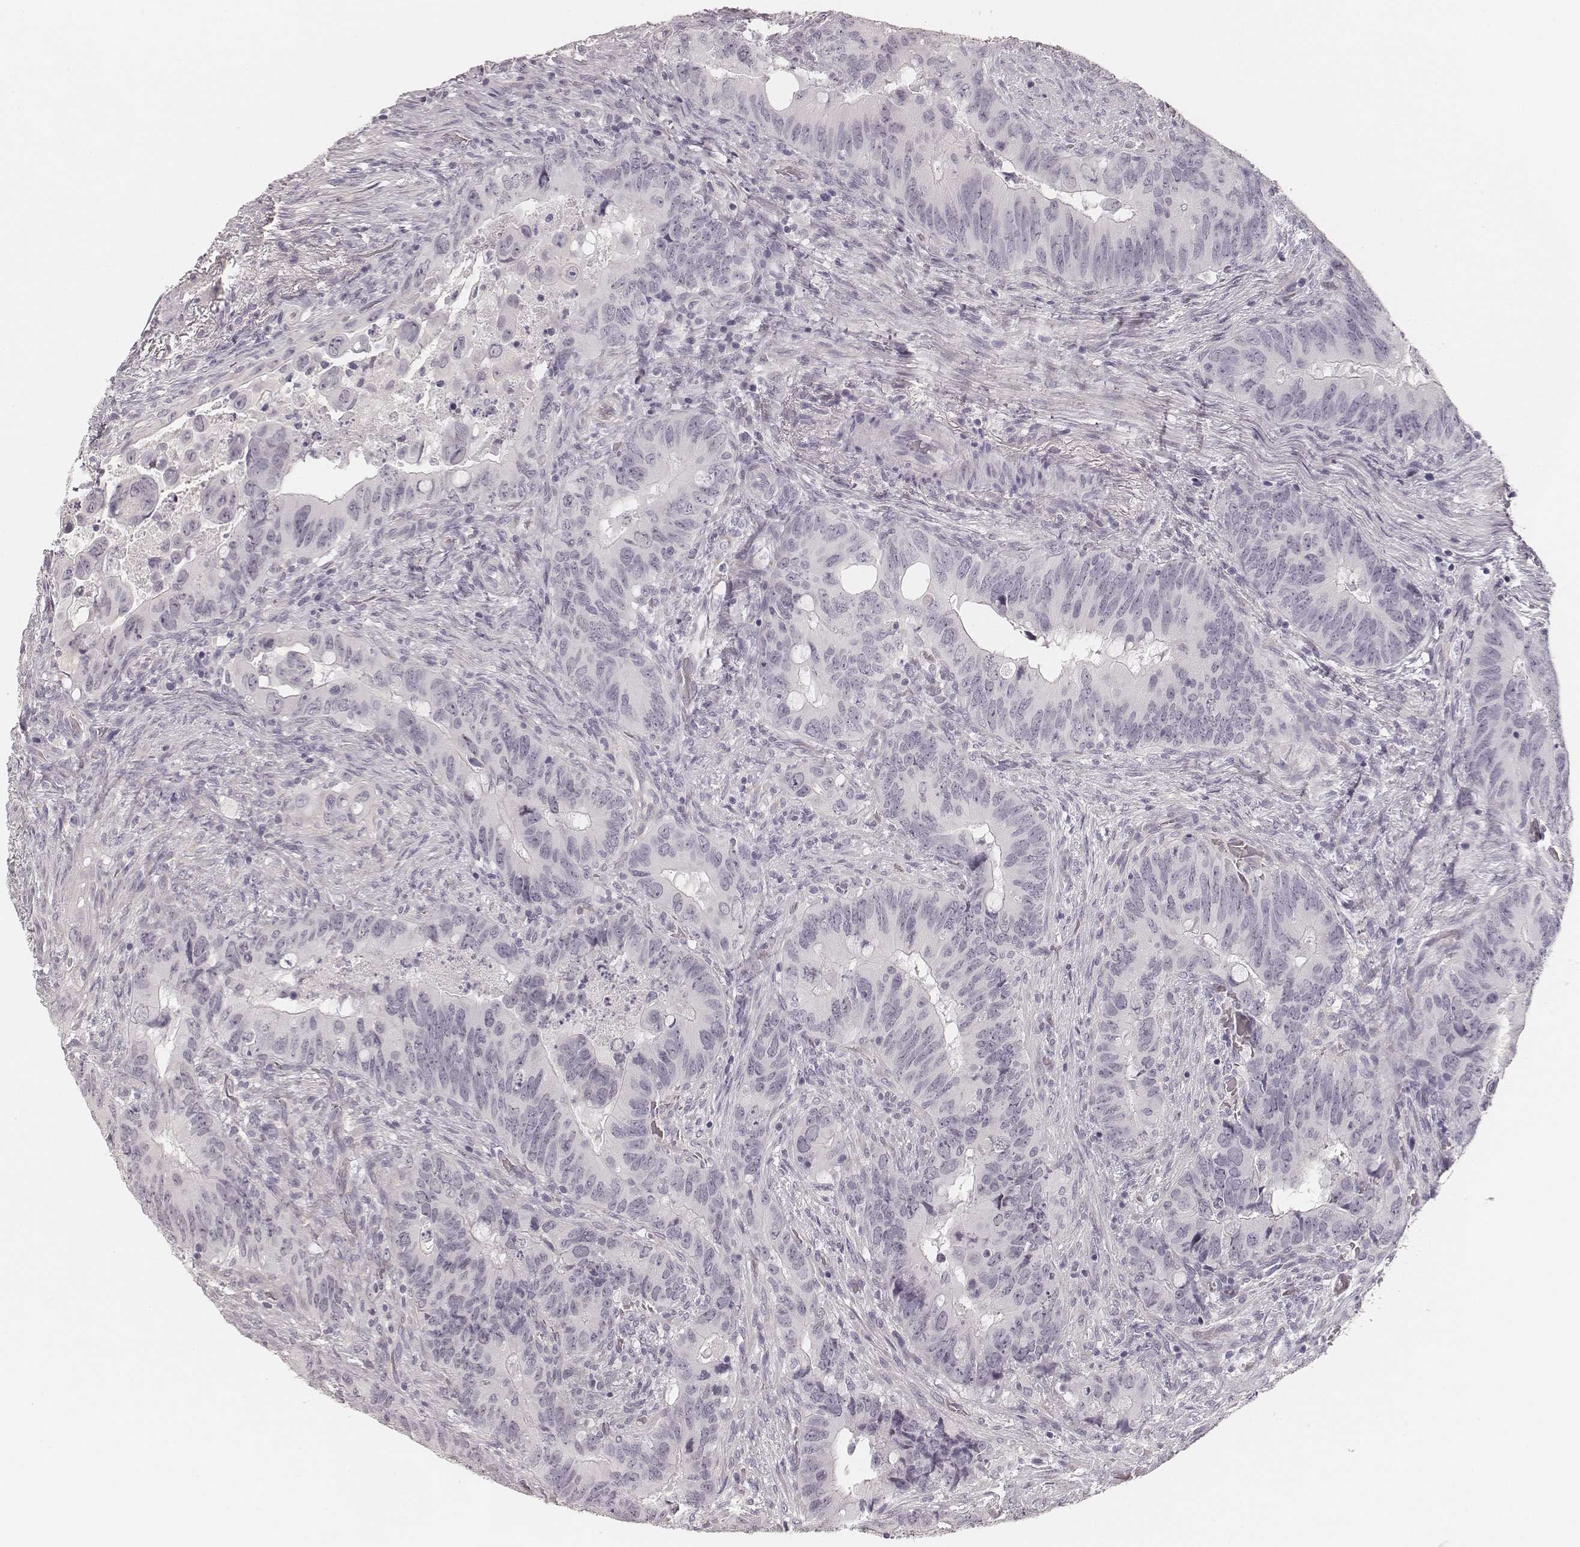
{"staining": {"intensity": "negative", "quantity": "none", "location": "none"}, "tissue": "colorectal cancer", "cell_type": "Tumor cells", "image_type": "cancer", "snomed": [{"axis": "morphology", "description": "Adenocarcinoma, NOS"}, {"axis": "topography", "description": "Rectum"}], "caption": "Colorectal cancer was stained to show a protein in brown. There is no significant expression in tumor cells. (DAB (3,3'-diaminobenzidine) immunohistochemistry (IHC) with hematoxylin counter stain).", "gene": "HNF4G", "patient": {"sex": "male", "age": 78}}